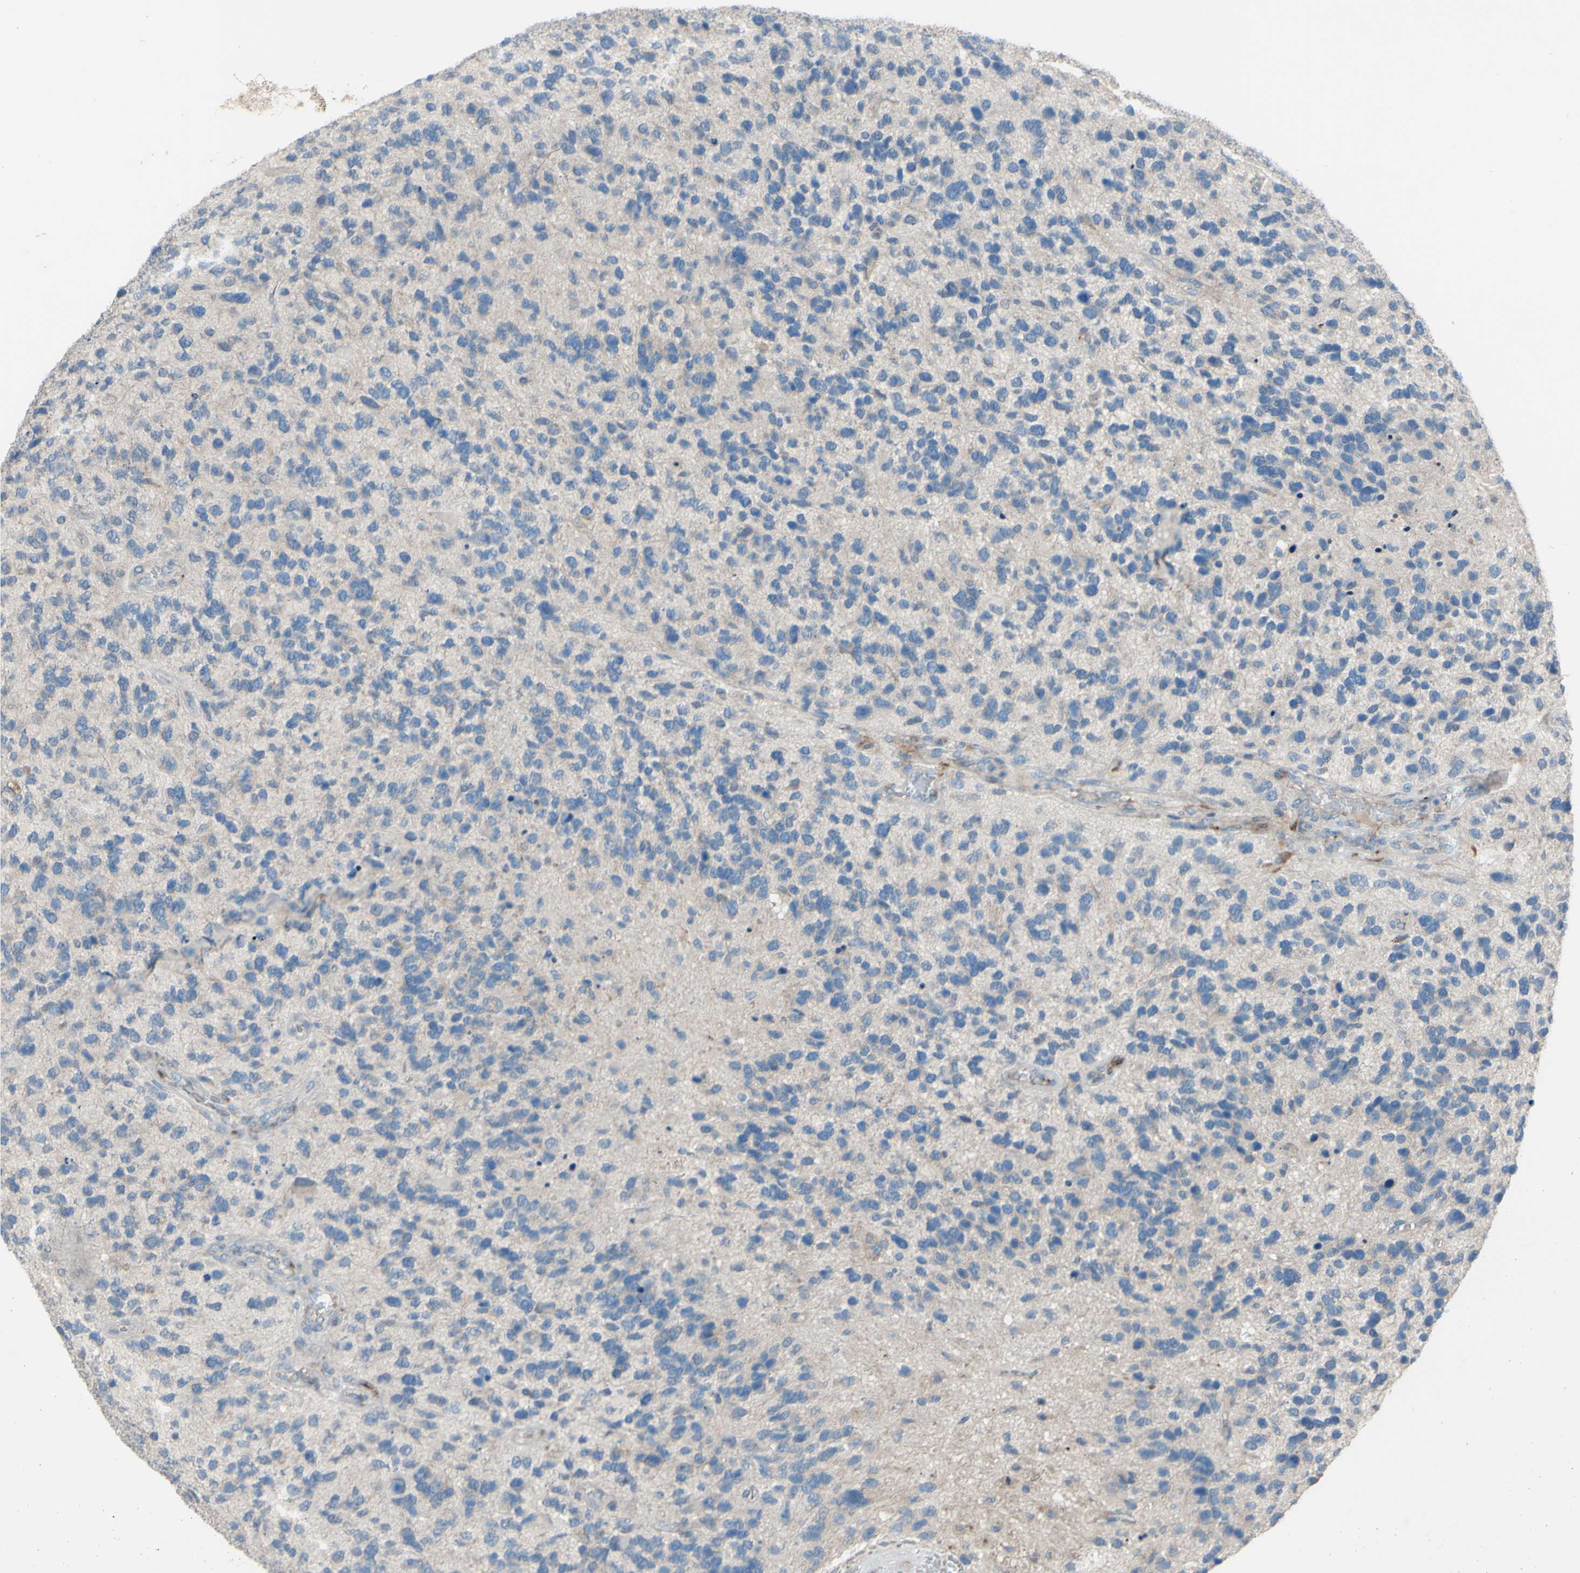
{"staining": {"intensity": "negative", "quantity": "none", "location": "none"}, "tissue": "glioma", "cell_type": "Tumor cells", "image_type": "cancer", "snomed": [{"axis": "morphology", "description": "Glioma, malignant, High grade"}, {"axis": "topography", "description": "Brain"}], "caption": "IHC image of neoplastic tissue: glioma stained with DAB demonstrates no significant protein staining in tumor cells.", "gene": "CDCP1", "patient": {"sex": "female", "age": 58}}